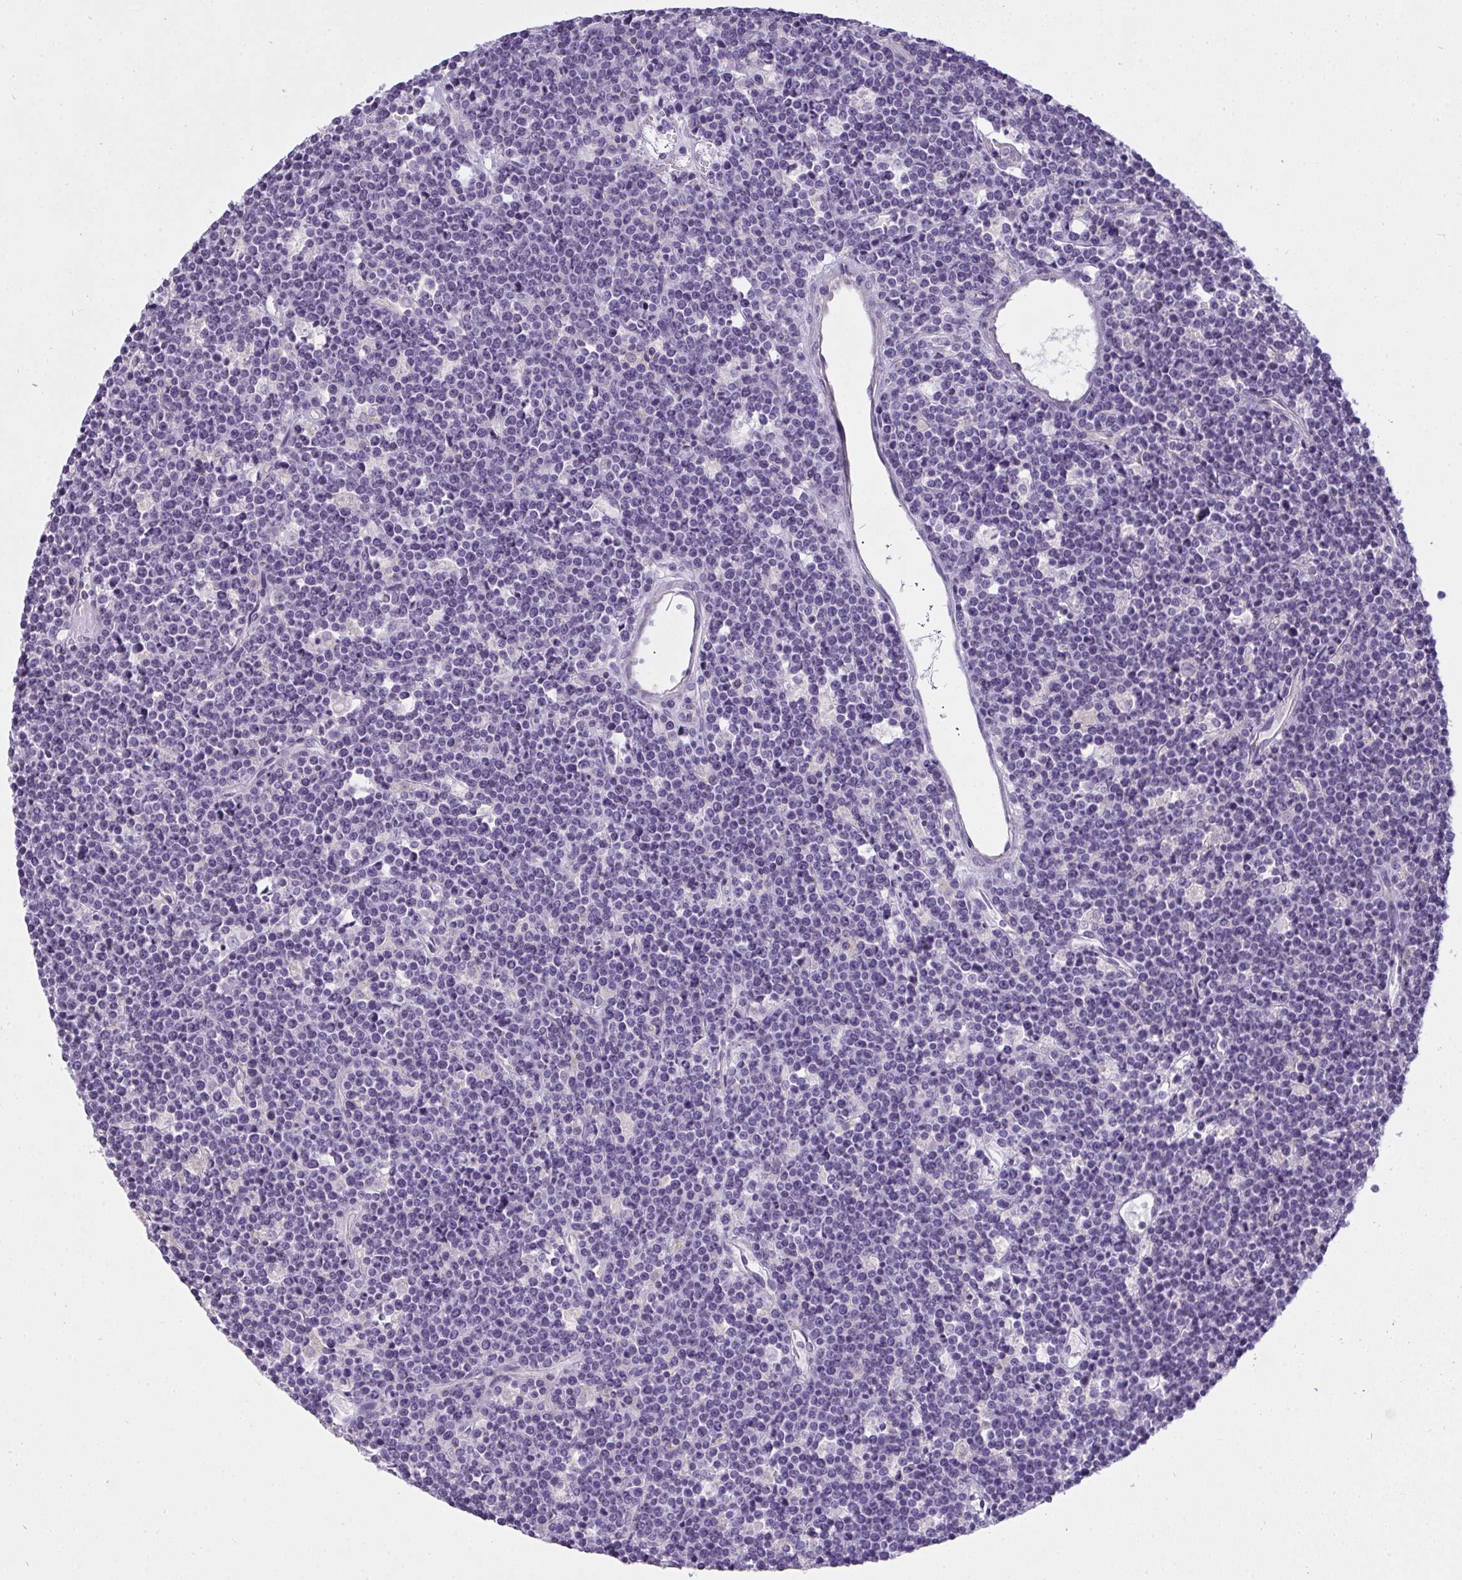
{"staining": {"intensity": "negative", "quantity": "none", "location": "none"}, "tissue": "lymphoma", "cell_type": "Tumor cells", "image_type": "cancer", "snomed": [{"axis": "morphology", "description": "Malignant lymphoma, non-Hodgkin's type, High grade"}, {"axis": "topography", "description": "Ovary"}], "caption": "There is no significant positivity in tumor cells of lymphoma.", "gene": "GSDMB", "patient": {"sex": "female", "age": 56}}